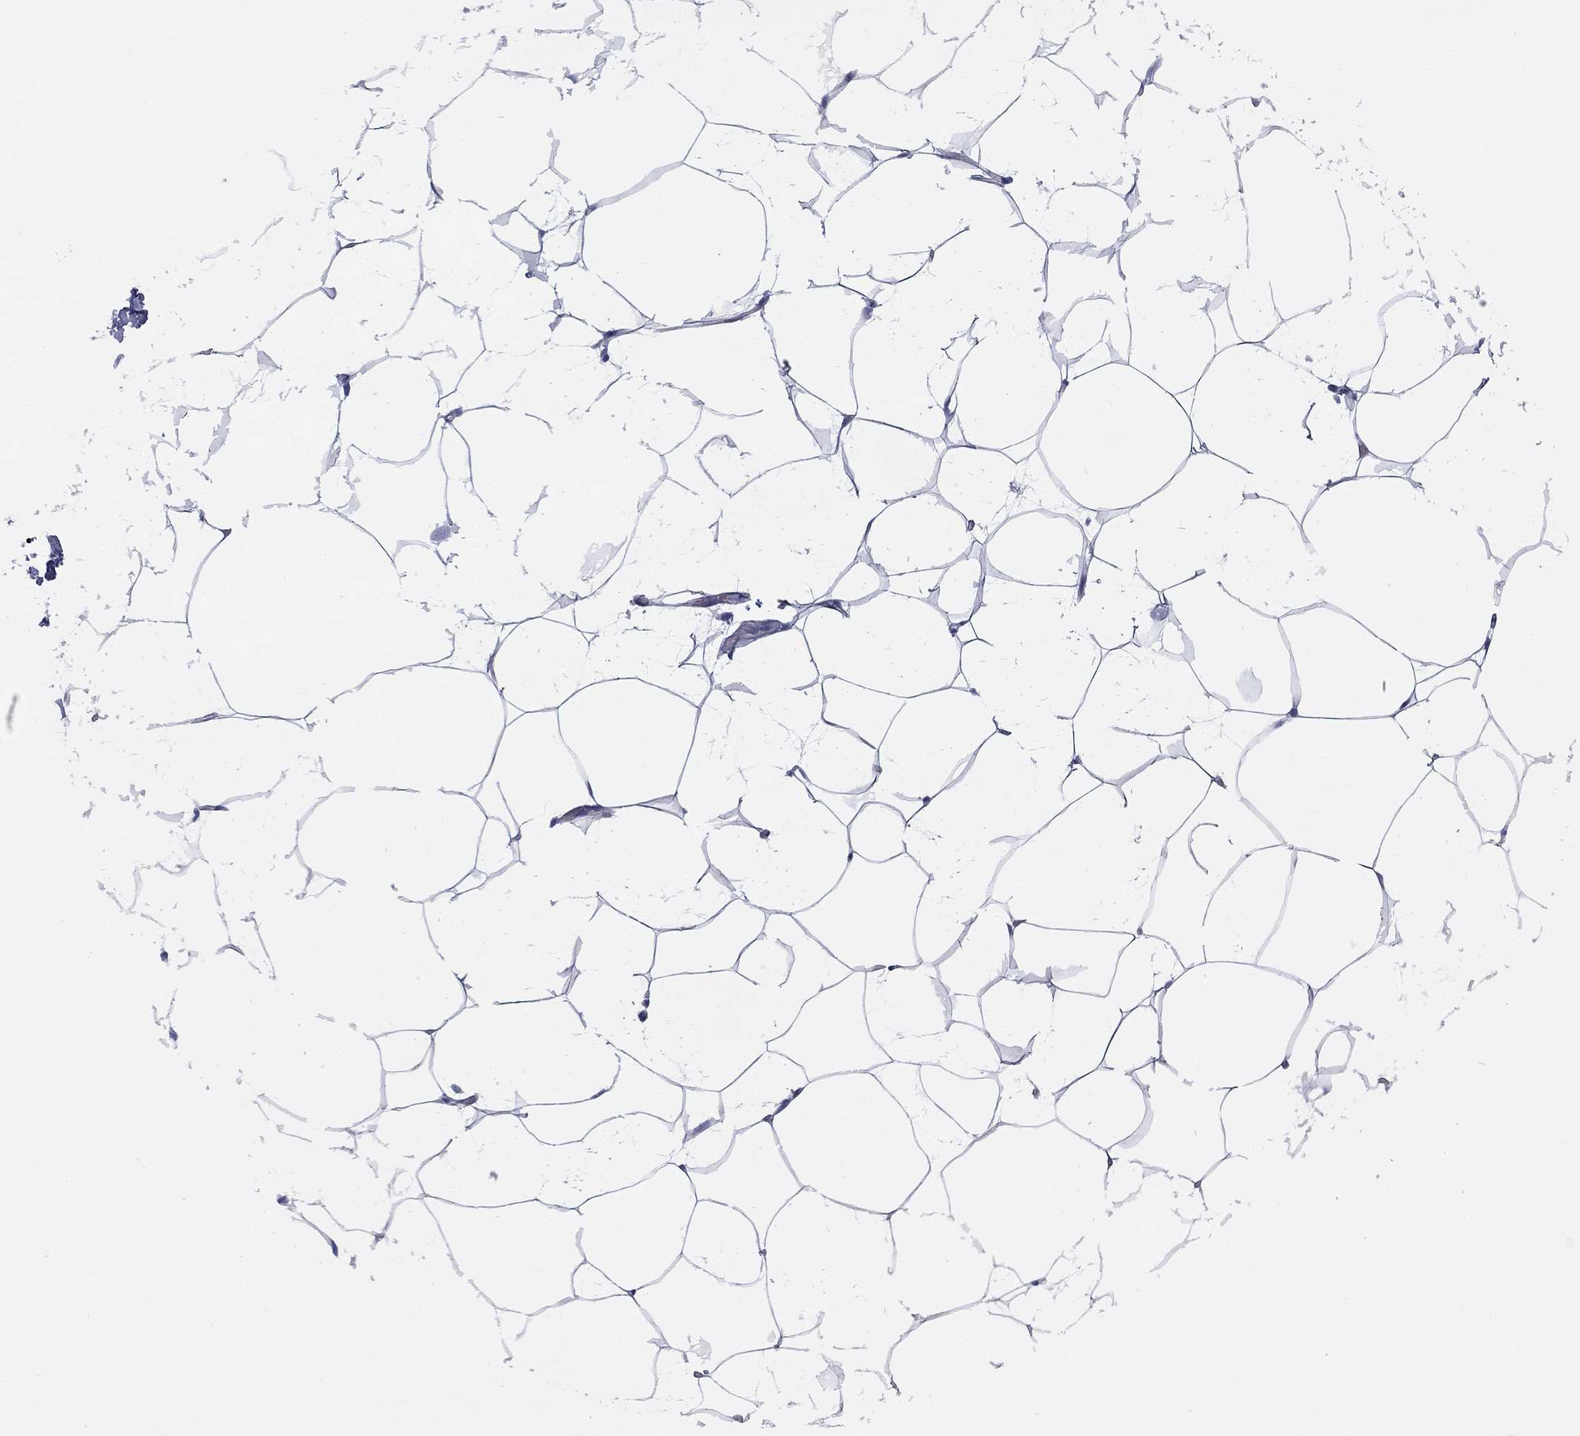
{"staining": {"intensity": "negative", "quantity": "none", "location": "none"}, "tissue": "breast", "cell_type": "Adipocytes", "image_type": "normal", "snomed": [{"axis": "morphology", "description": "Normal tissue, NOS"}, {"axis": "topography", "description": "Breast"}], "caption": "DAB immunohistochemical staining of benign human breast exhibits no significant positivity in adipocytes.", "gene": "ACTL7B", "patient": {"sex": "female", "age": 32}}